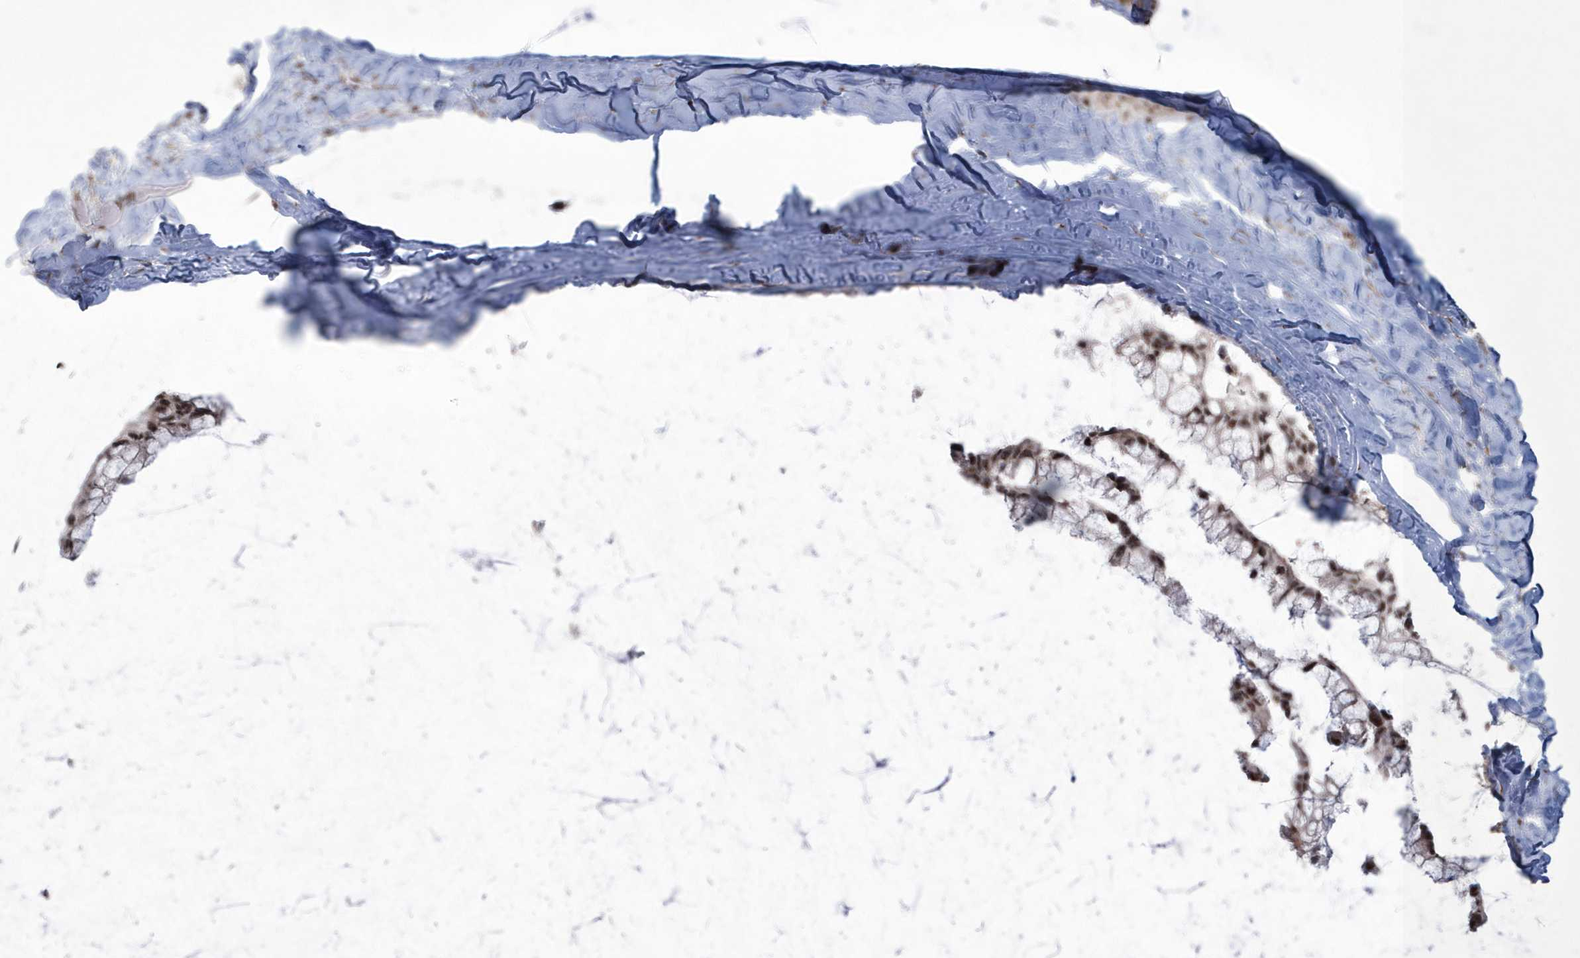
{"staining": {"intensity": "moderate", "quantity": ">75%", "location": "nuclear"}, "tissue": "ovarian cancer", "cell_type": "Tumor cells", "image_type": "cancer", "snomed": [{"axis": "morphology", "description": "Cystadenocarcinoma, mucinous, NOS"}, {"axis": "topography", "description": "Ovary"}], "caption": "Brown immunohistochemical staining in ovarian cancer (mucinous cystadenocarcinoma) reveals moderate nuclear positivity in approximately >75% of tumor cells.", "gene": "KDM6B", "patient": {"sex": "female", "age": 39}}